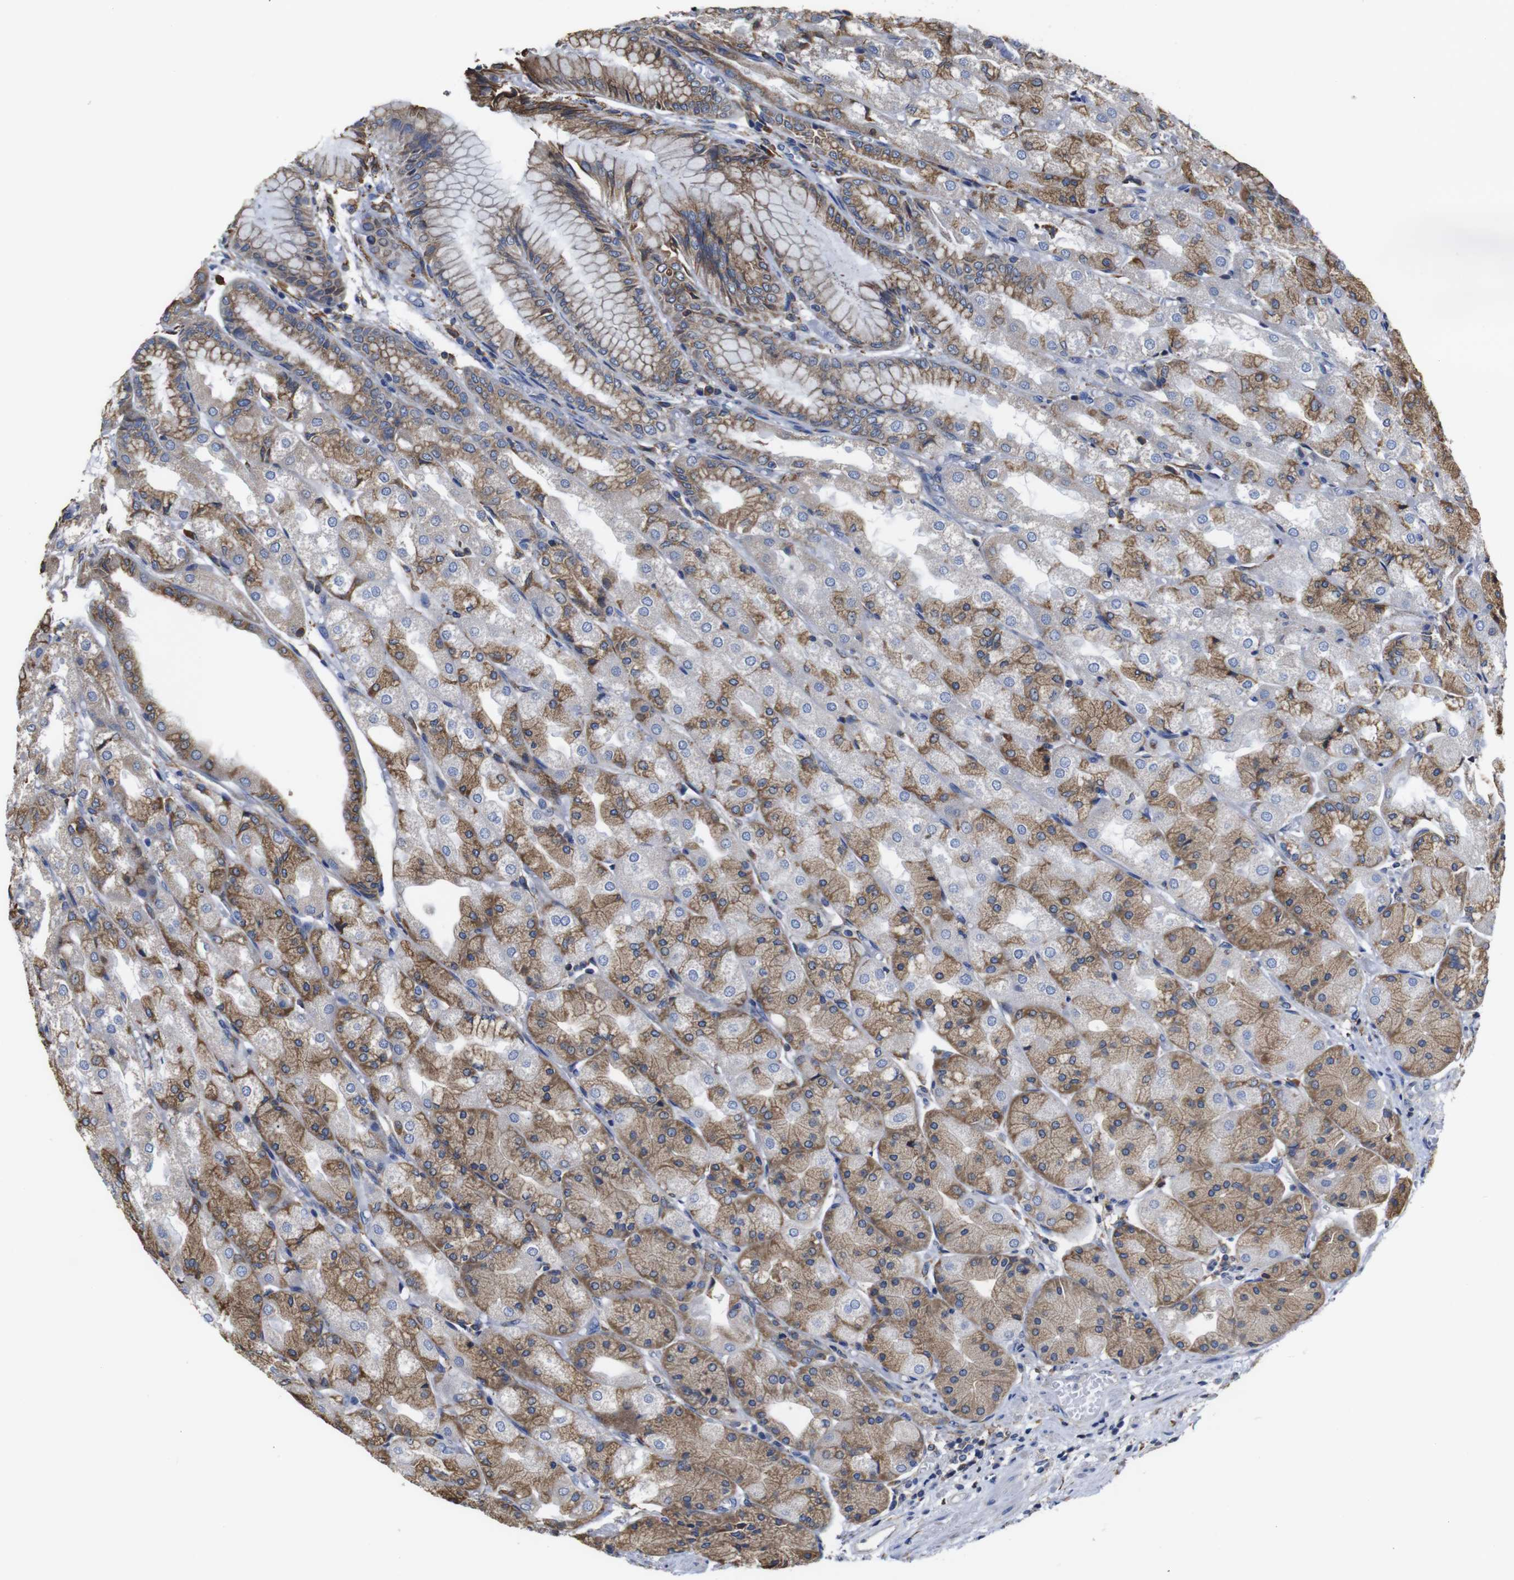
{"staining": {"intensity": "moderate", "quantity": ">75%", "location": "cytoplasmic/membranous"}, "tissue": "stomach", "cell_type": "Glandular cells", "image_type": "normal", "snomed": [{"axis": "morphology", "description": "Normal tissue, NOS"}, {"axis": "topography", "description": "Stomach, upper"}], "caption": "IHC of unremarkable human stomach exhibits medium levels of moderate cytoplasmic/membranous expression in about >75% of glandular cells.", "gene": "PPIB", "patient": {"sex": "male", "age": 72}}